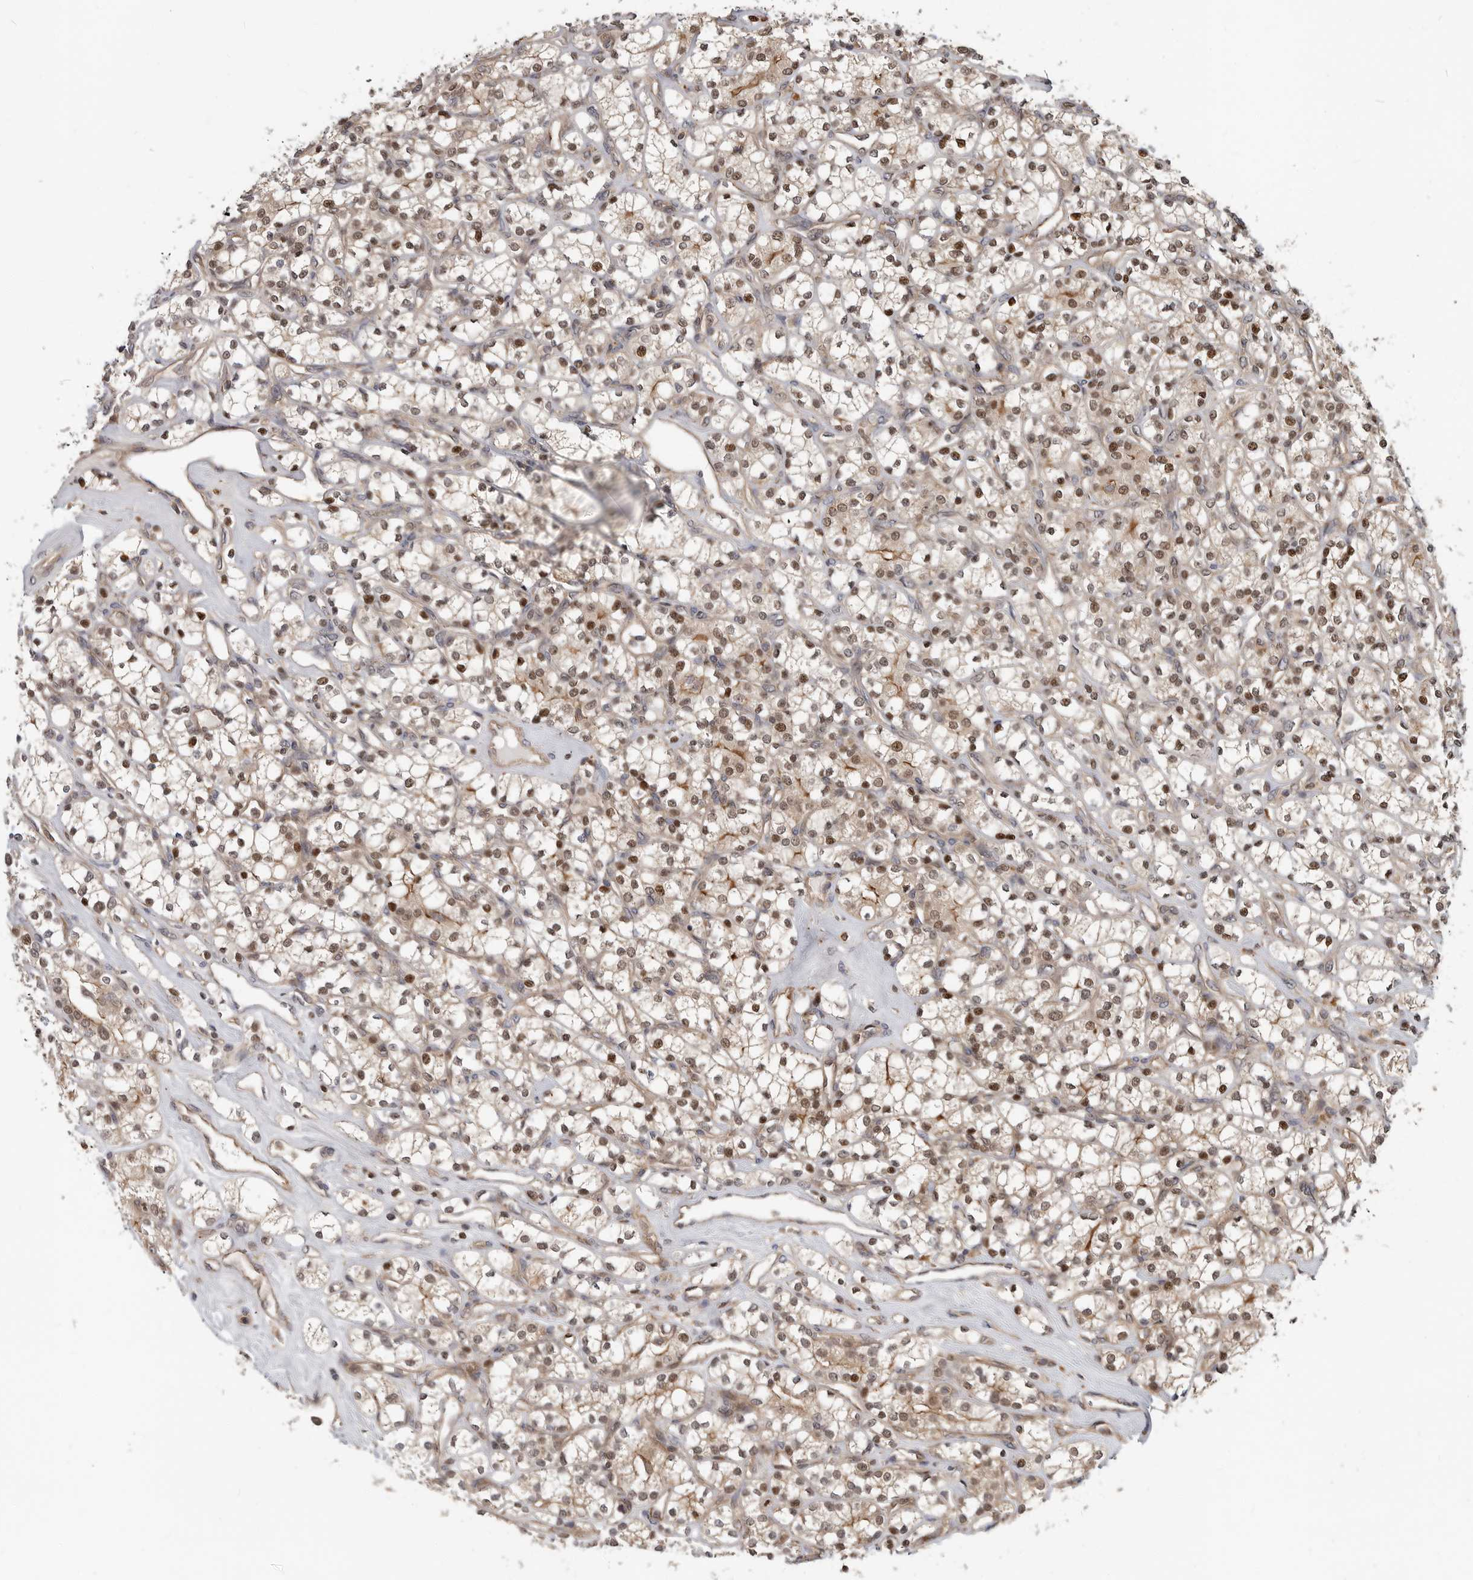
{"staining": {"intensity": "moderate", "quantity": ">75%", "location": "cytoplasmic/membranous,nuclear"}, "tissue": "renal cancer", "cell_type": "Tumor cells", "image_type": "cancer", "snomed": [{"axis": "morphology", "description": "Adenocarcinoma, NOS"}, {"axis": "topography", "description": "Kidney"}], "caption": "There is medium levels of moderate cytoplasmic/membranous and nuclear expression in tumor cells of renal adenocarcinoma, as demonstrated by immunohistochemical staining (brown color).", "gene": "STRAP", "patient": {"sex": "male", "age": 77}}